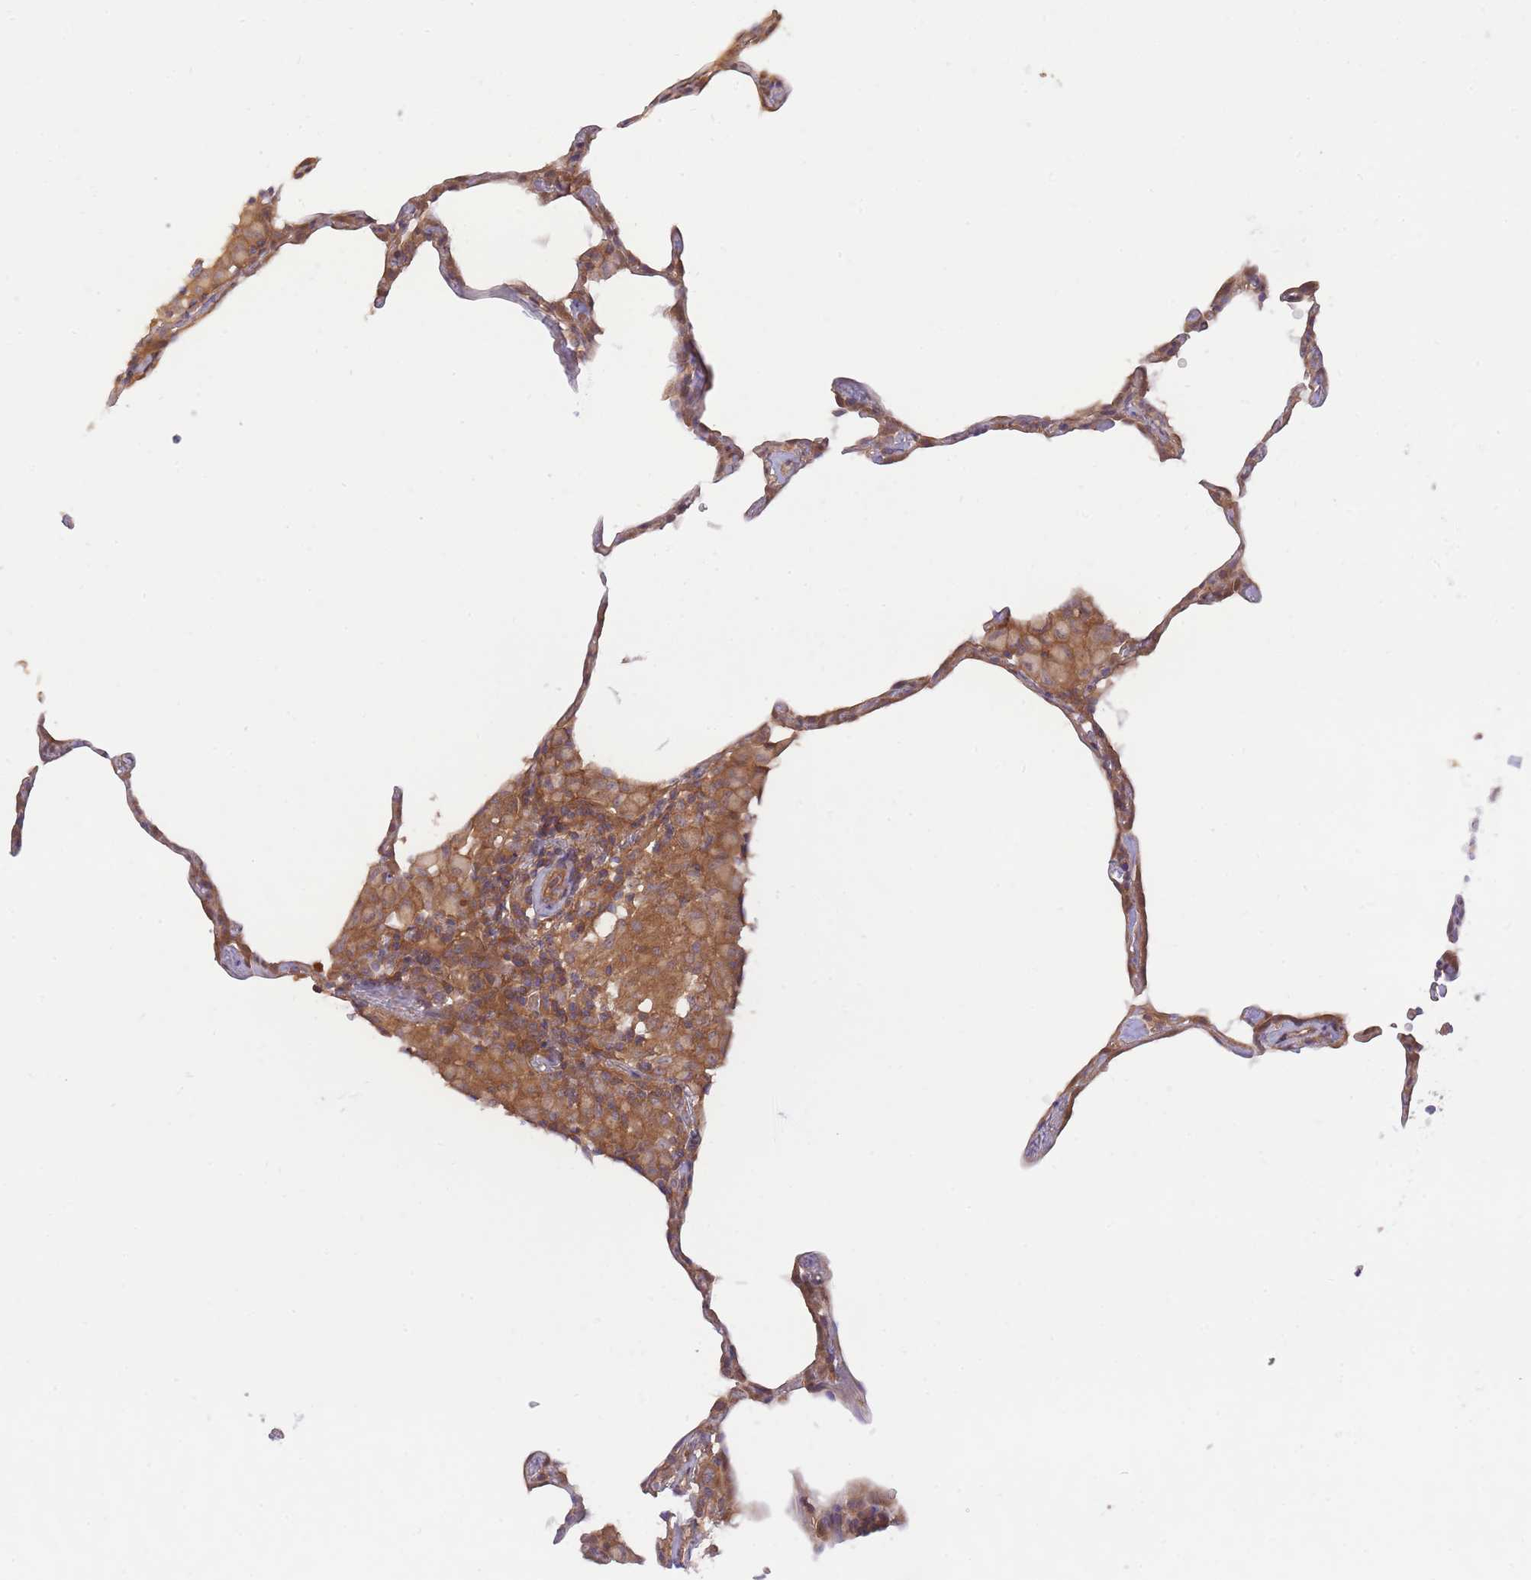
{"staining": {"intensity": "moderate", "quantity": "25%-75%", "location": "cytoplasmic/membranous"}, "tissue": "lung", "cell_type": "Alveolar cells", "image_type": "normal", "snomed": [{"axis": "morphology", "description": "Normal tissue, NOS"}, {"axis": "topography", "description": "Lung"}], "caption": "Protein staining of benign lung shows moderate cytoplasmic/membranous expression in approximately 25%-75% of alveolar cells.", "gene": "PREP", "patient": {"sex": "female", "age": 57}}